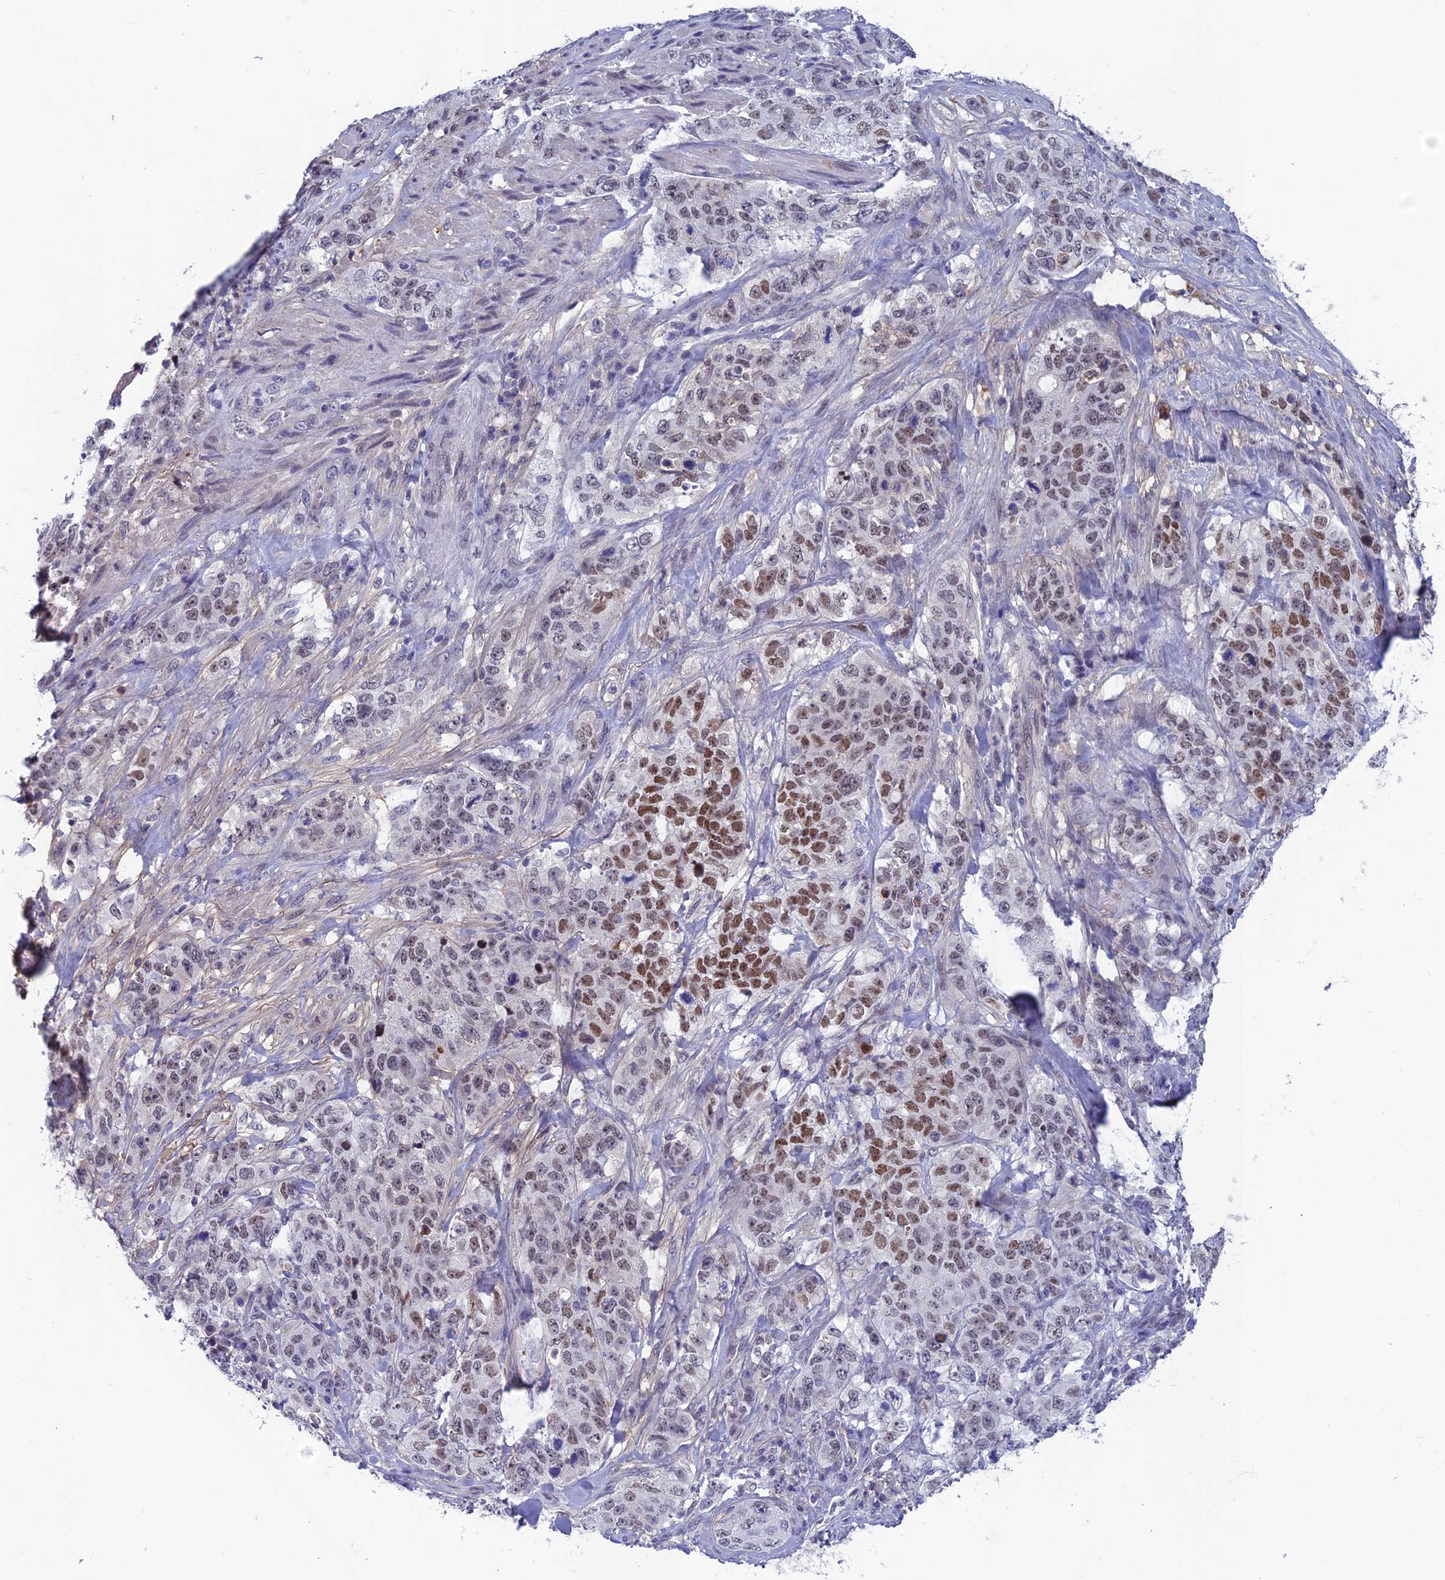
{"staining": {"intensity": "moderate", "quantity": "<25%", "location": "nuclear"}, "tissue": "stomach cancer", "cell_type": "Tumor cells", "image_type": "cancer", "snomed": [{"axis": "morphology", "description": "Adenocarcinoma, NOS"}, {"axis": "topography", "description": "Stomach"}], "caption": "Brown immunohistochemical staining in adenocarcinoma (stomach) shows moderate nuclear positivity in approximately <25% of tumor cells.", "gene": "FKBPL", "patient": {"sex": "male", "age": 48}}